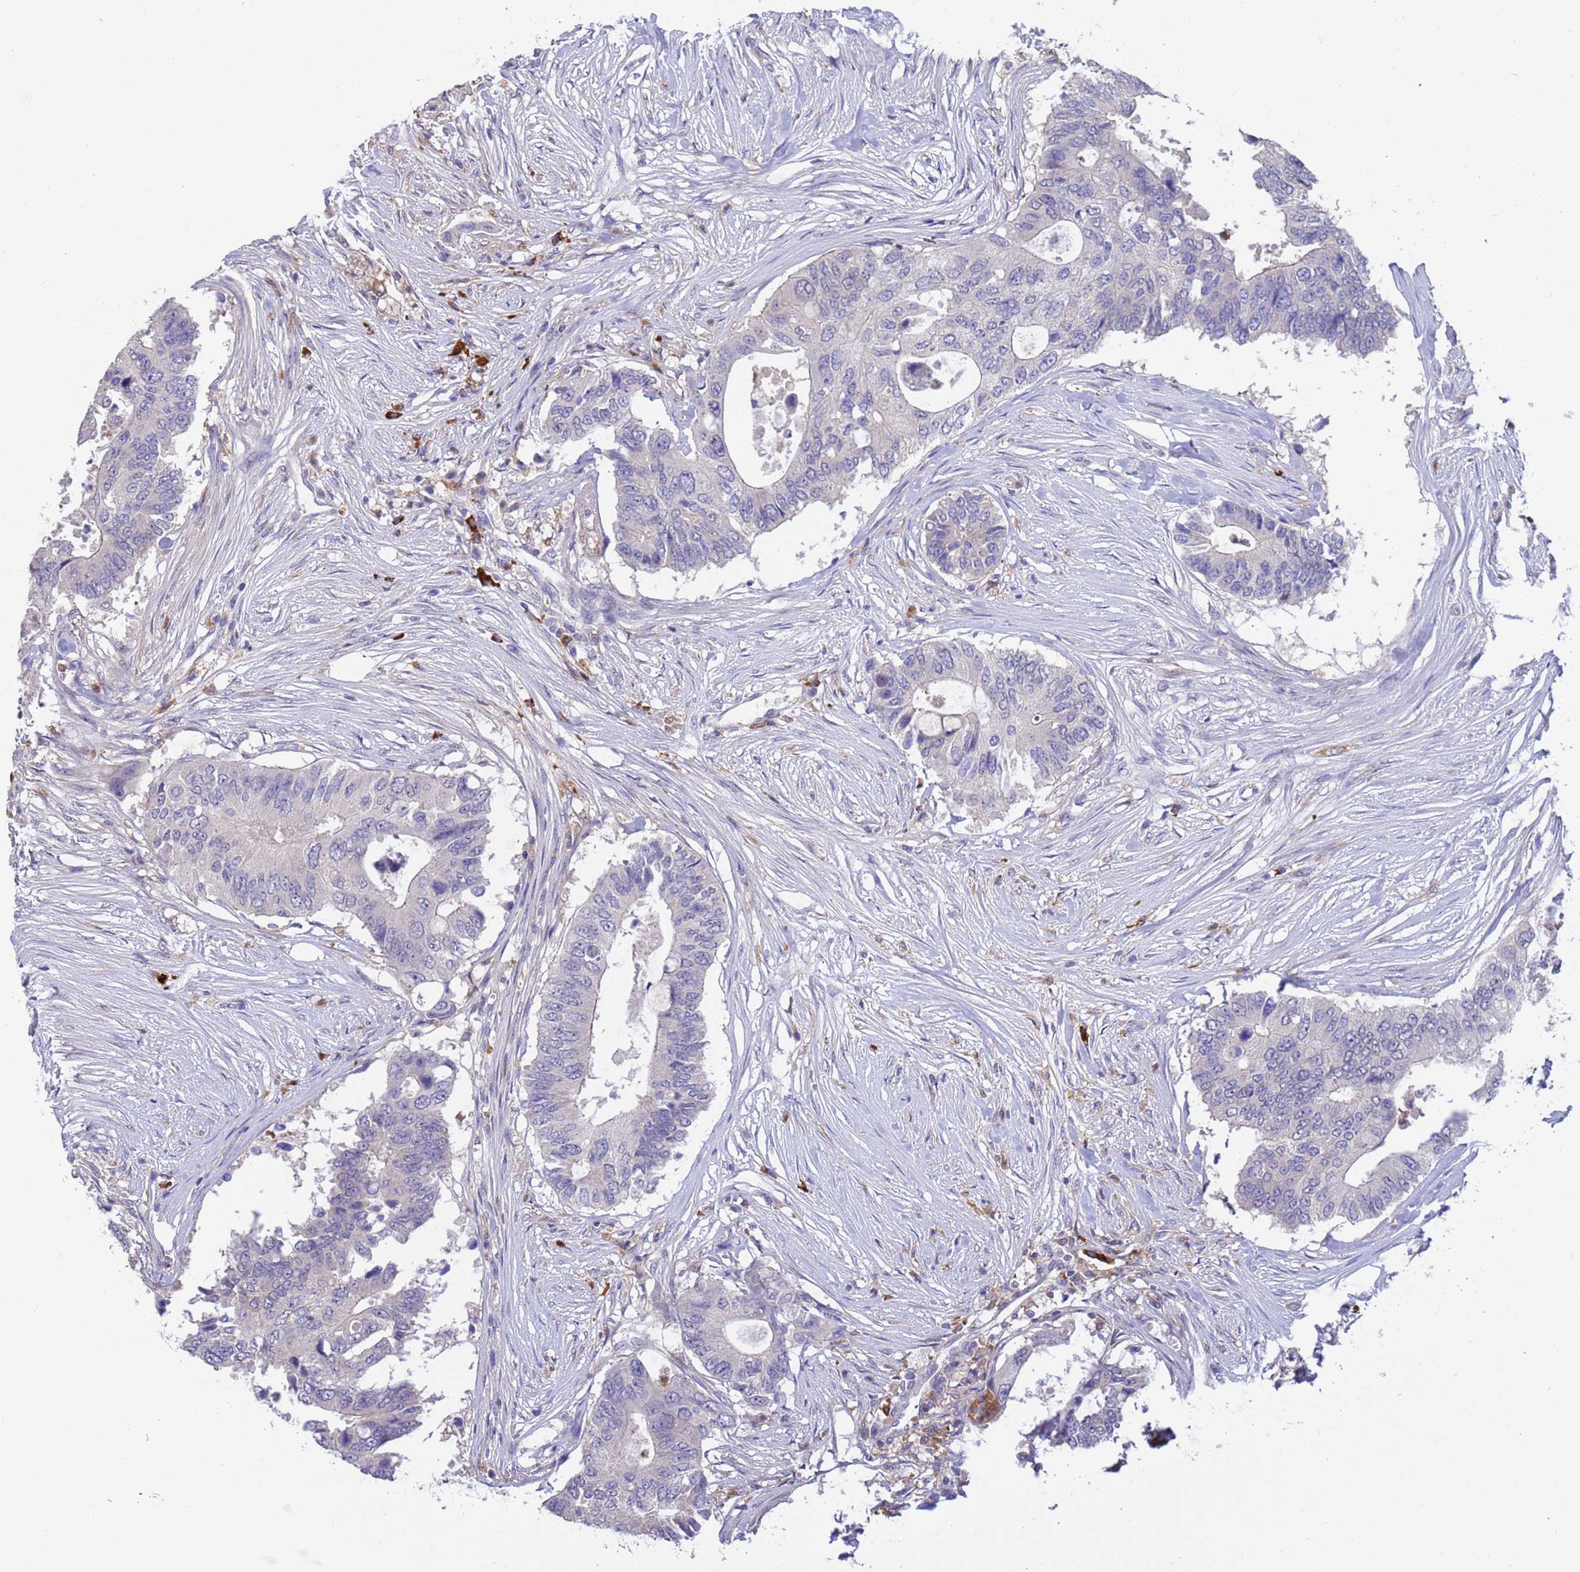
{"staining": {"intensity": "negative", "quantity": "none", "location": "none"}, "tissue": "colorectal cancer", "cell_type": "Tumor cells", "image_type": "cancer", "snomed": [{"axis": "morphology", "description": "Adenocarcinoma, NOS"}, {"axis": "topography", "description": "Colon"}], "caption": "A high-resolution photomicrograph shows immunohistochemistry staining of adenocarcinoma (colorectal), which exhibits no significant positivity in tumor cells.", "gene": "AMPD3", "patient": {"sex": "male", "age": 71}}